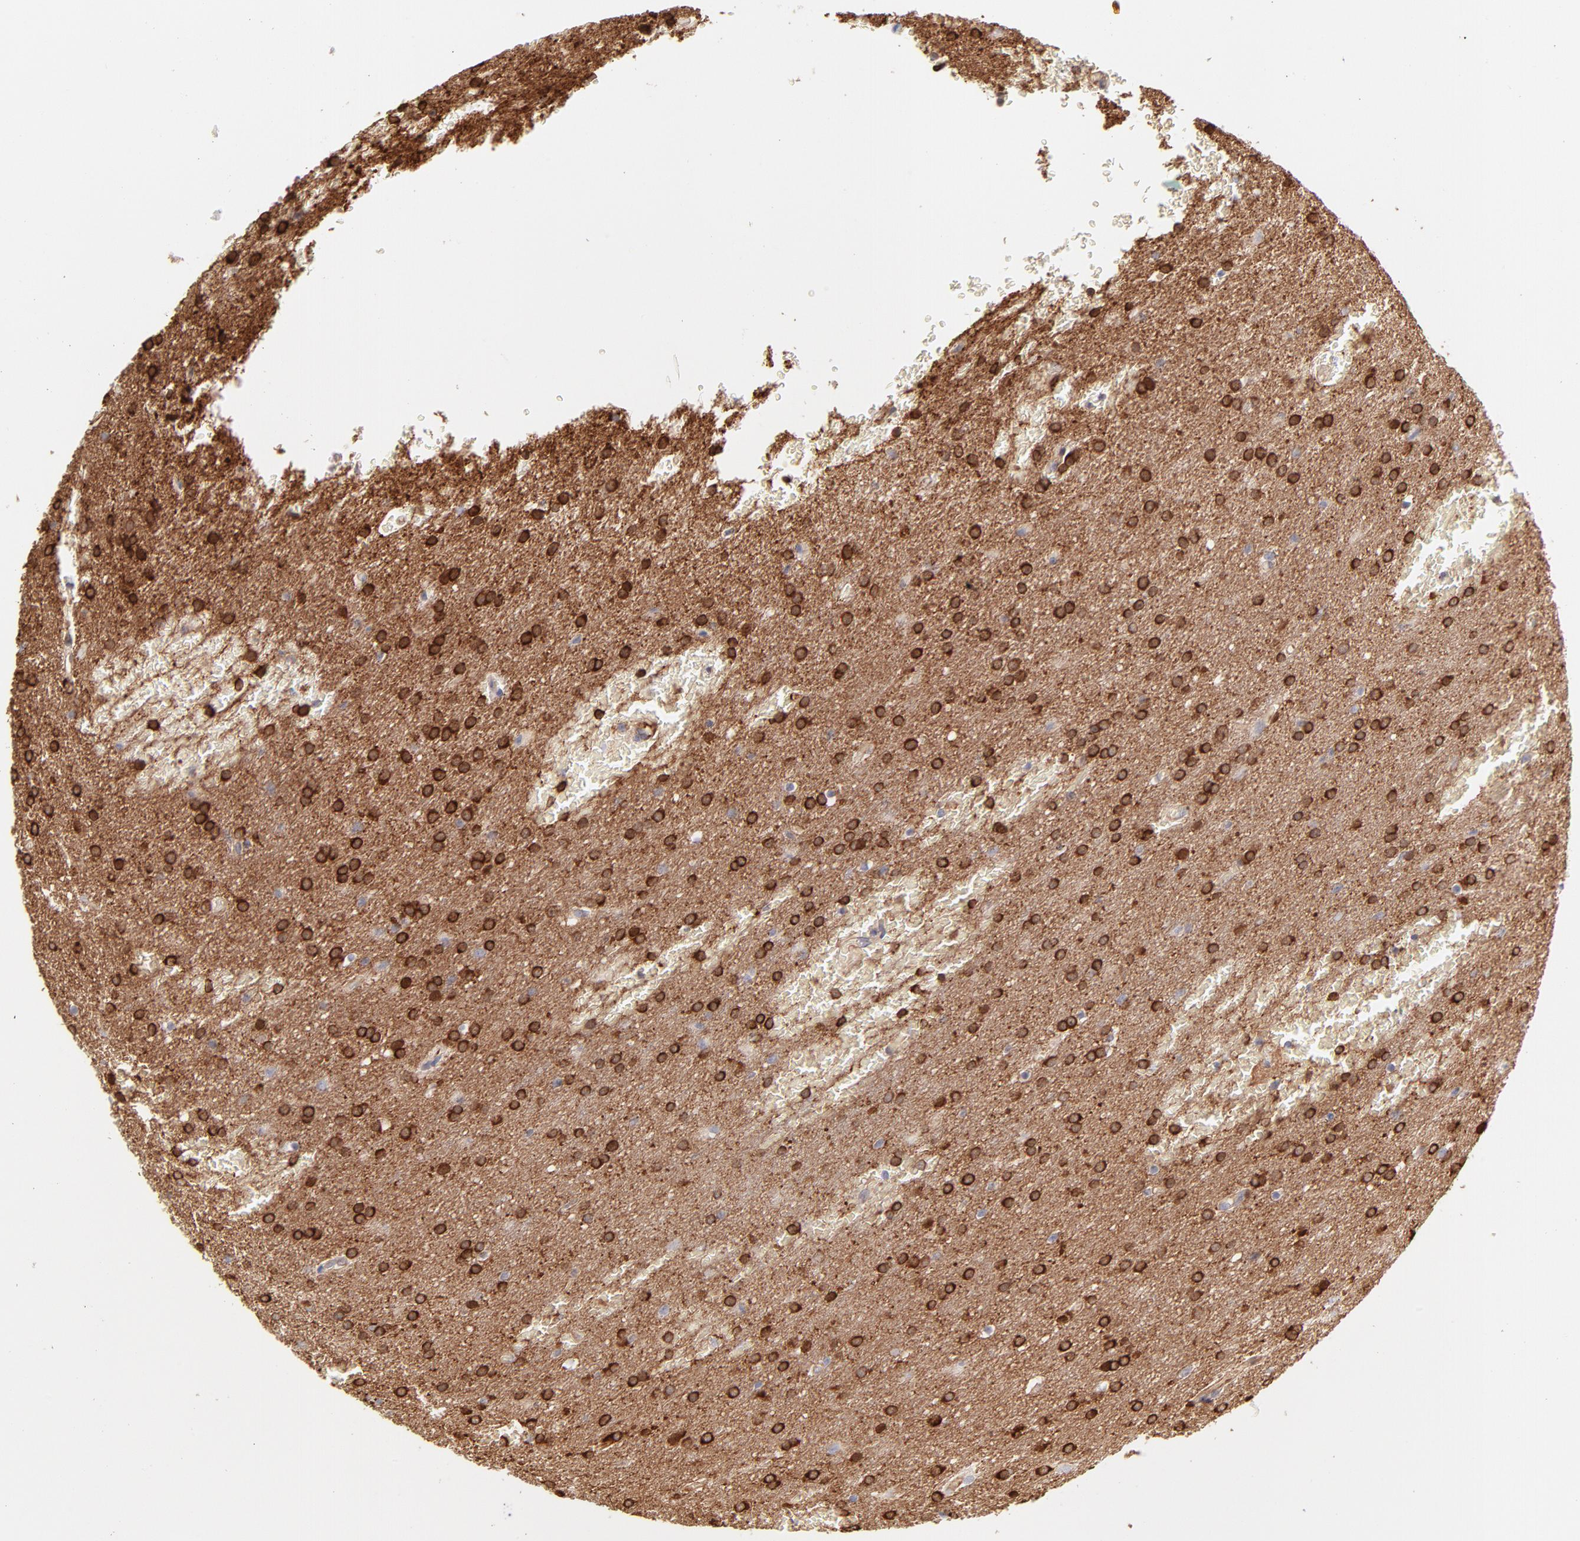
{"staining": {"intensity": "strong", "quantity": ">75%", "location": "cytoplasmic/membranous"}, "tissue": "glioma", "cell_type": "Tumor cells", "image_type": "cancer", "snomed": [{"axis": "morphology", "description": "Glioma, malignant, Low grade"}, {"axis": "topography", "description": "Brain"}], "caption": "This histopathology image shows immunohistochemistry (IHC) staining of human glioma, with high strong cytoplasmic/membranous expression in about >75% of tumor cells.", "gene": "LDLRAP1", "patient": {"sex": "female", "age": 32}}